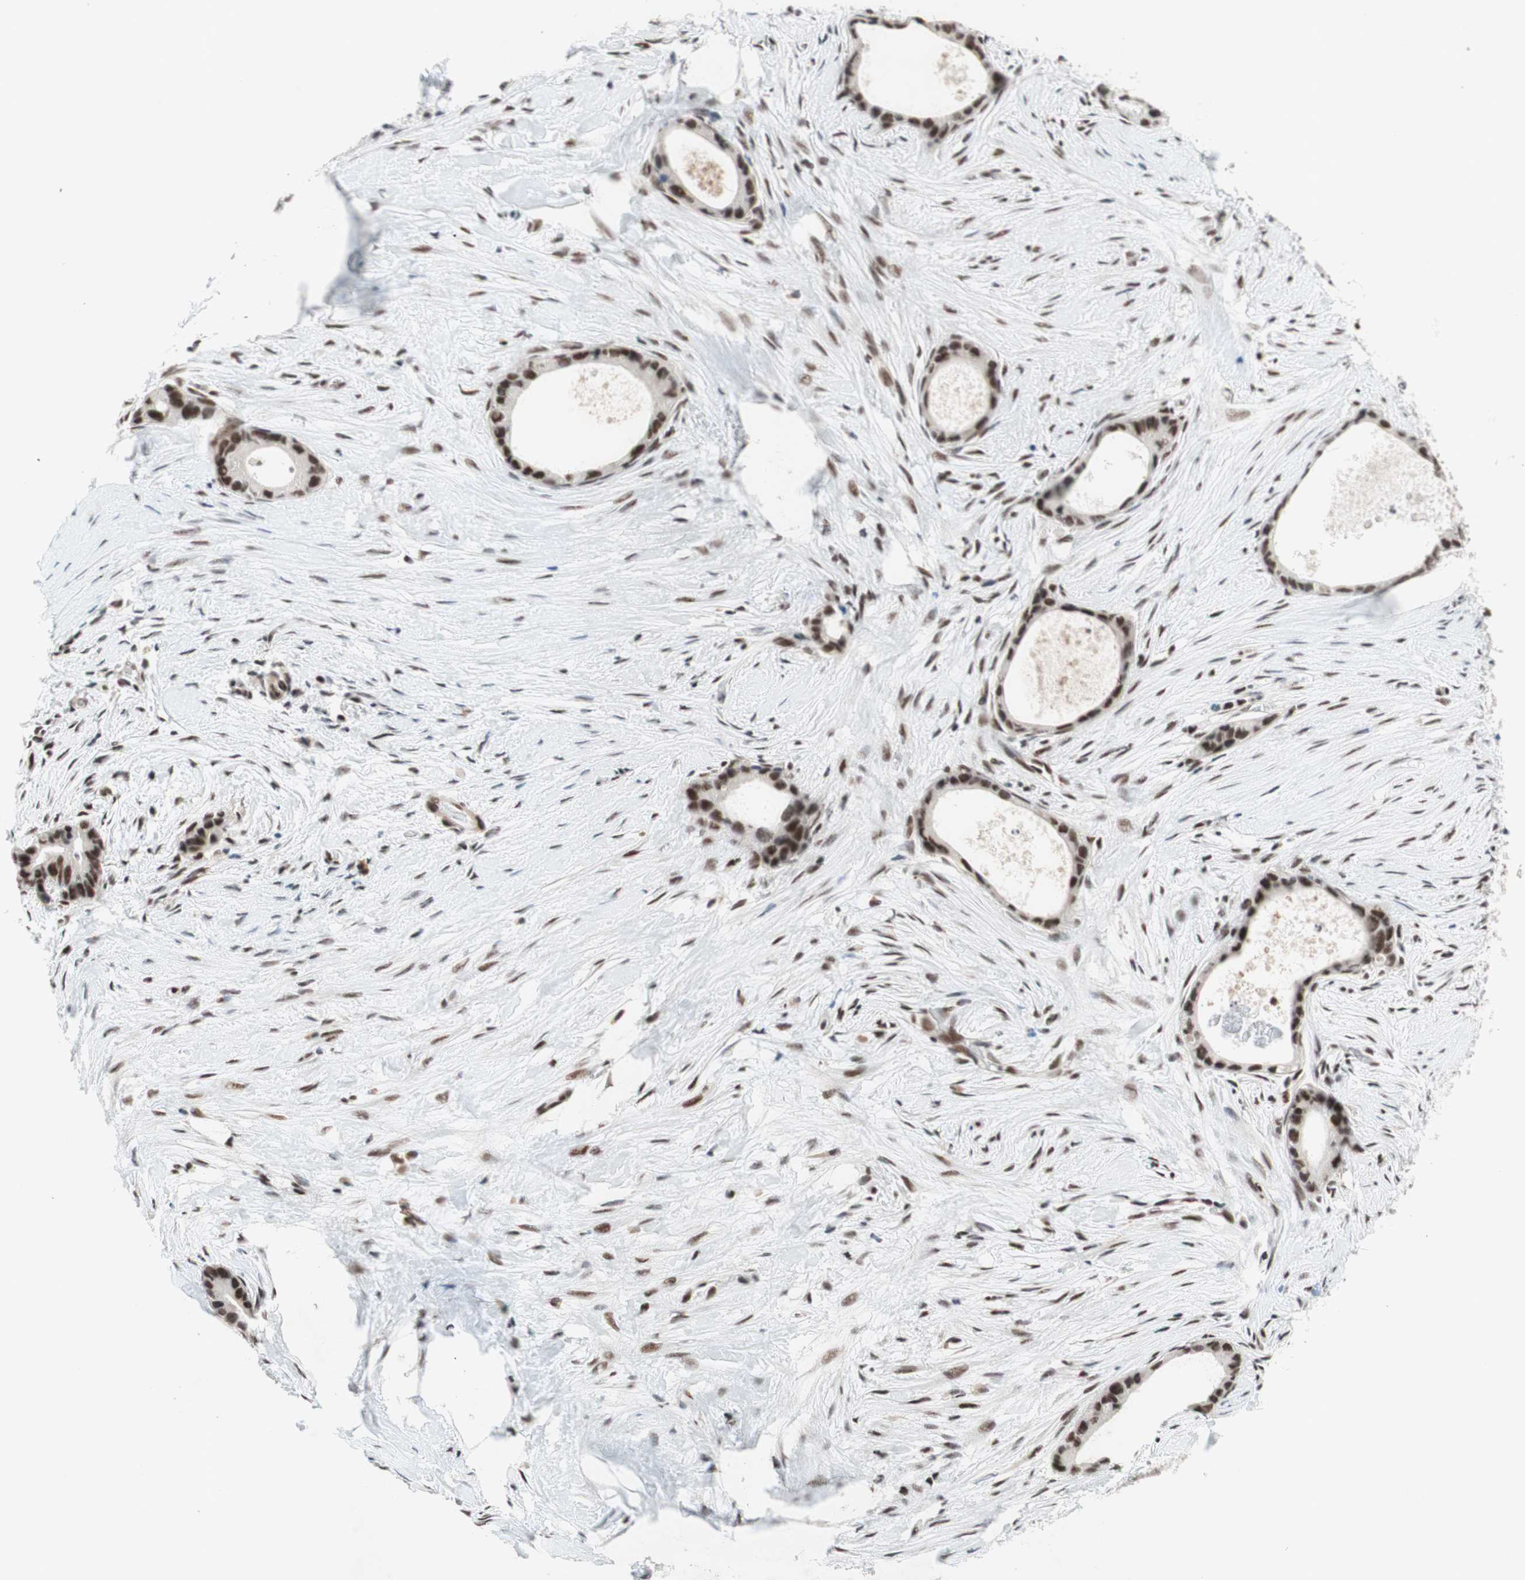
{"staining": {"intensity": "strong", "quantity": ">75%", "location": "nuclear"}, "tissue": "liver cancer", "cell_type": "Tumor cells", "image_type": "cancer", "snomed": [{"axis": "morphology", "description": "Cholangiocarcinoma"}, {"axis": "topography", "description": "Liver"}], "caption": "Protein expression analysis of human liver cancer (cholangiocarcinoma) reveals strong nuclear positivity in approximately >75% of tumor cells.", "gene": "PRPF19", "patient": {"sex": "female", "age": 55}}